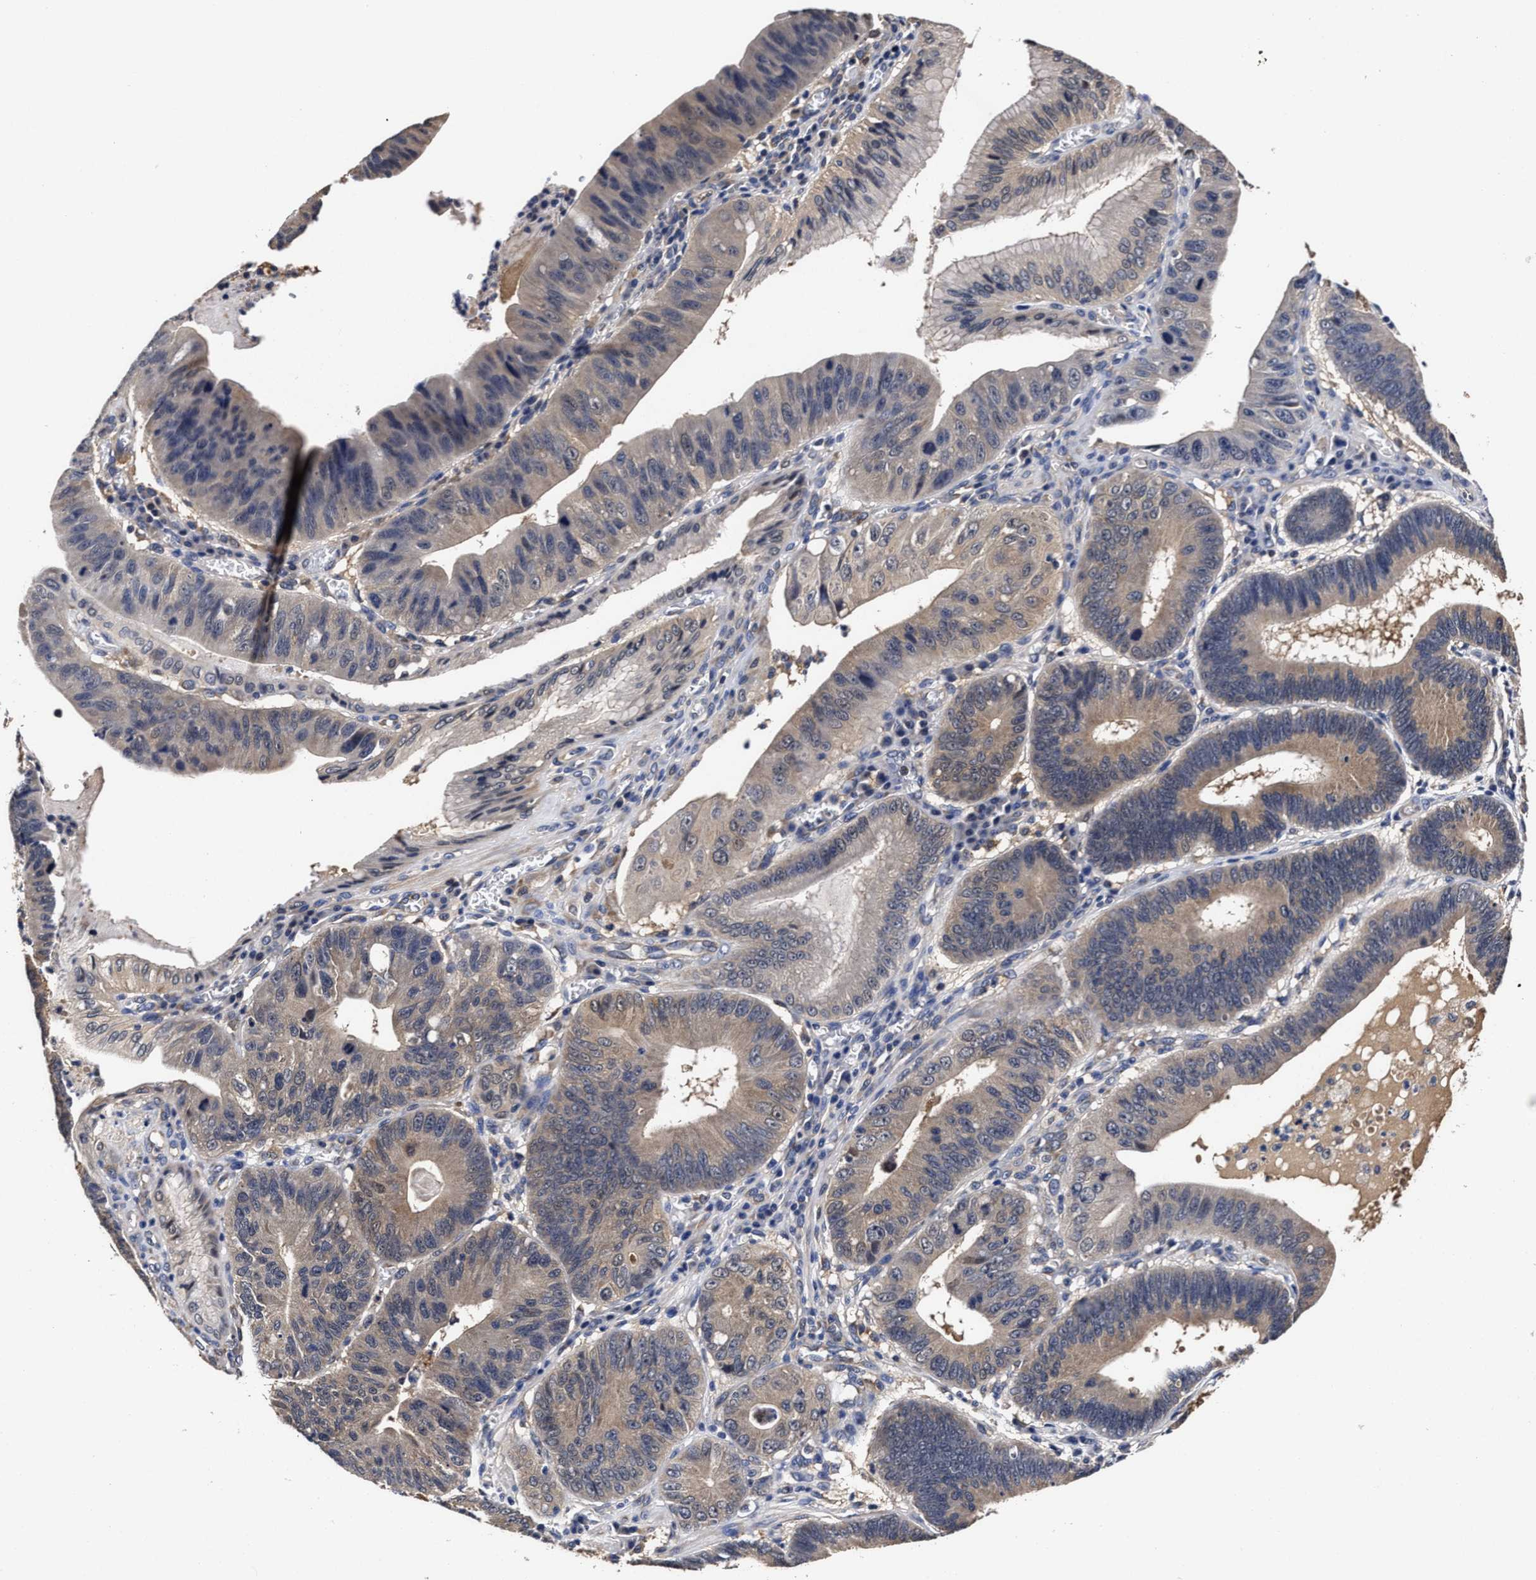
{"staining": {"intensity": "weak", "quantity": ">75%", "location": "cytoplasmic/membranous"}, "tissue": "stomach cancer", "cell_type": "Tumor cells", "image_type": "cancer", "snomed": [{"axis": "morphology", "description": "Adenocarcinoma, NOS"}, {"axis": "topography", "description": "Stomach"}], "caption": "A photomicrograph showing weak cytoplasmic/membranous positivity in about >75% of tumor cells in stomach cancer (adenocarcinoma), as visualized by brown immunohistochemical staining.", "gene": "SOCS5", "patient": {"sex": "male", "age": 59}}